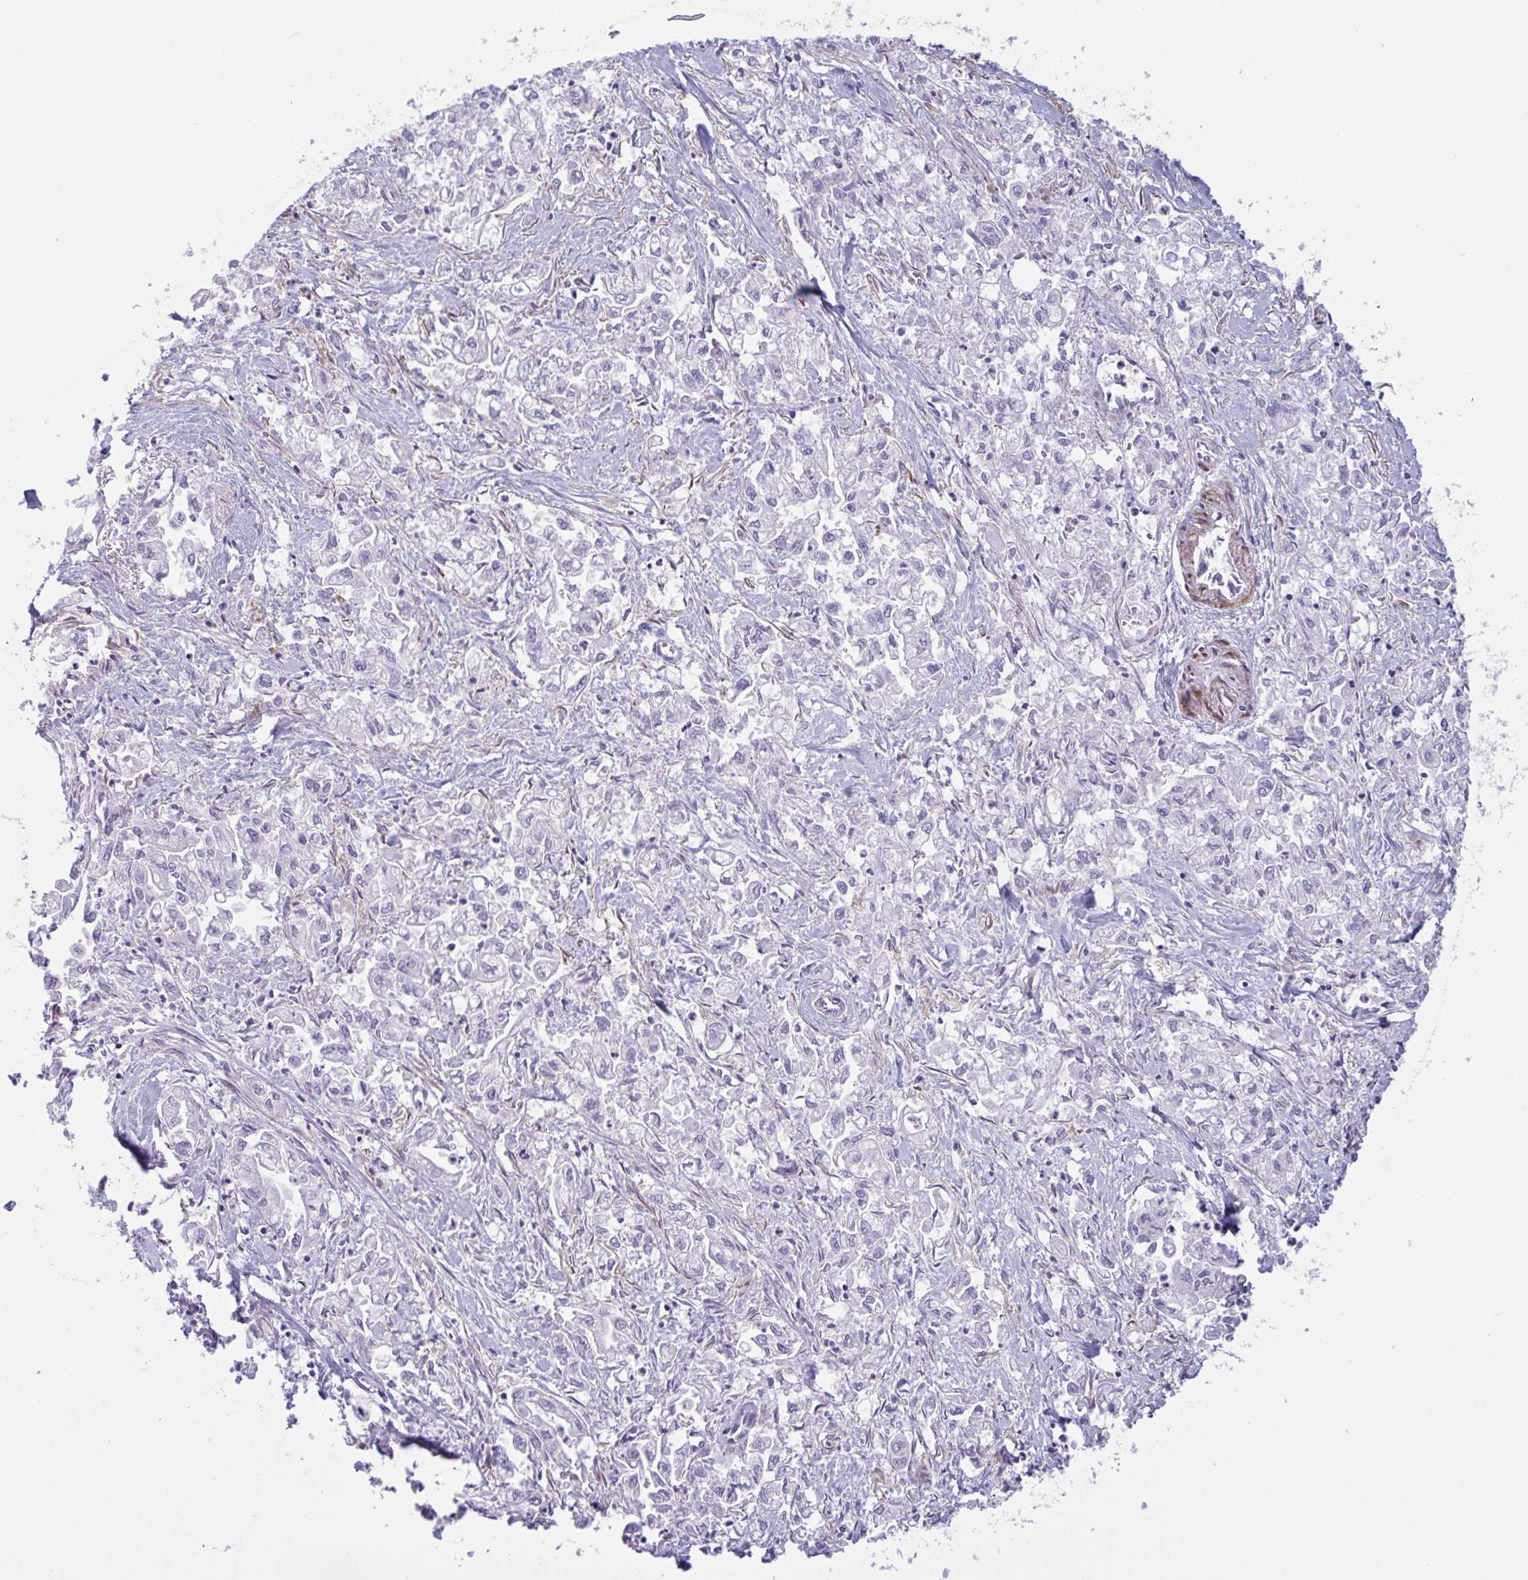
{"staining": {"intensity": "negative", "quantity": "none", "location": "none"}, "tissue": "pancreatic cancer", "cell_type": "Tumor cells", "image_type": "cancer", "snomed": [{"axis": "morphology", "description": "Adenocarcinoma, NOS"}, {"axis": "topography", "description": "Pancreas"}], "caption": "There is no significant staining in tumor cells of adenocarcinoma (pancreatic).", "gene": "OXLD1", "patient": {"sex": "male", "age": 72}}